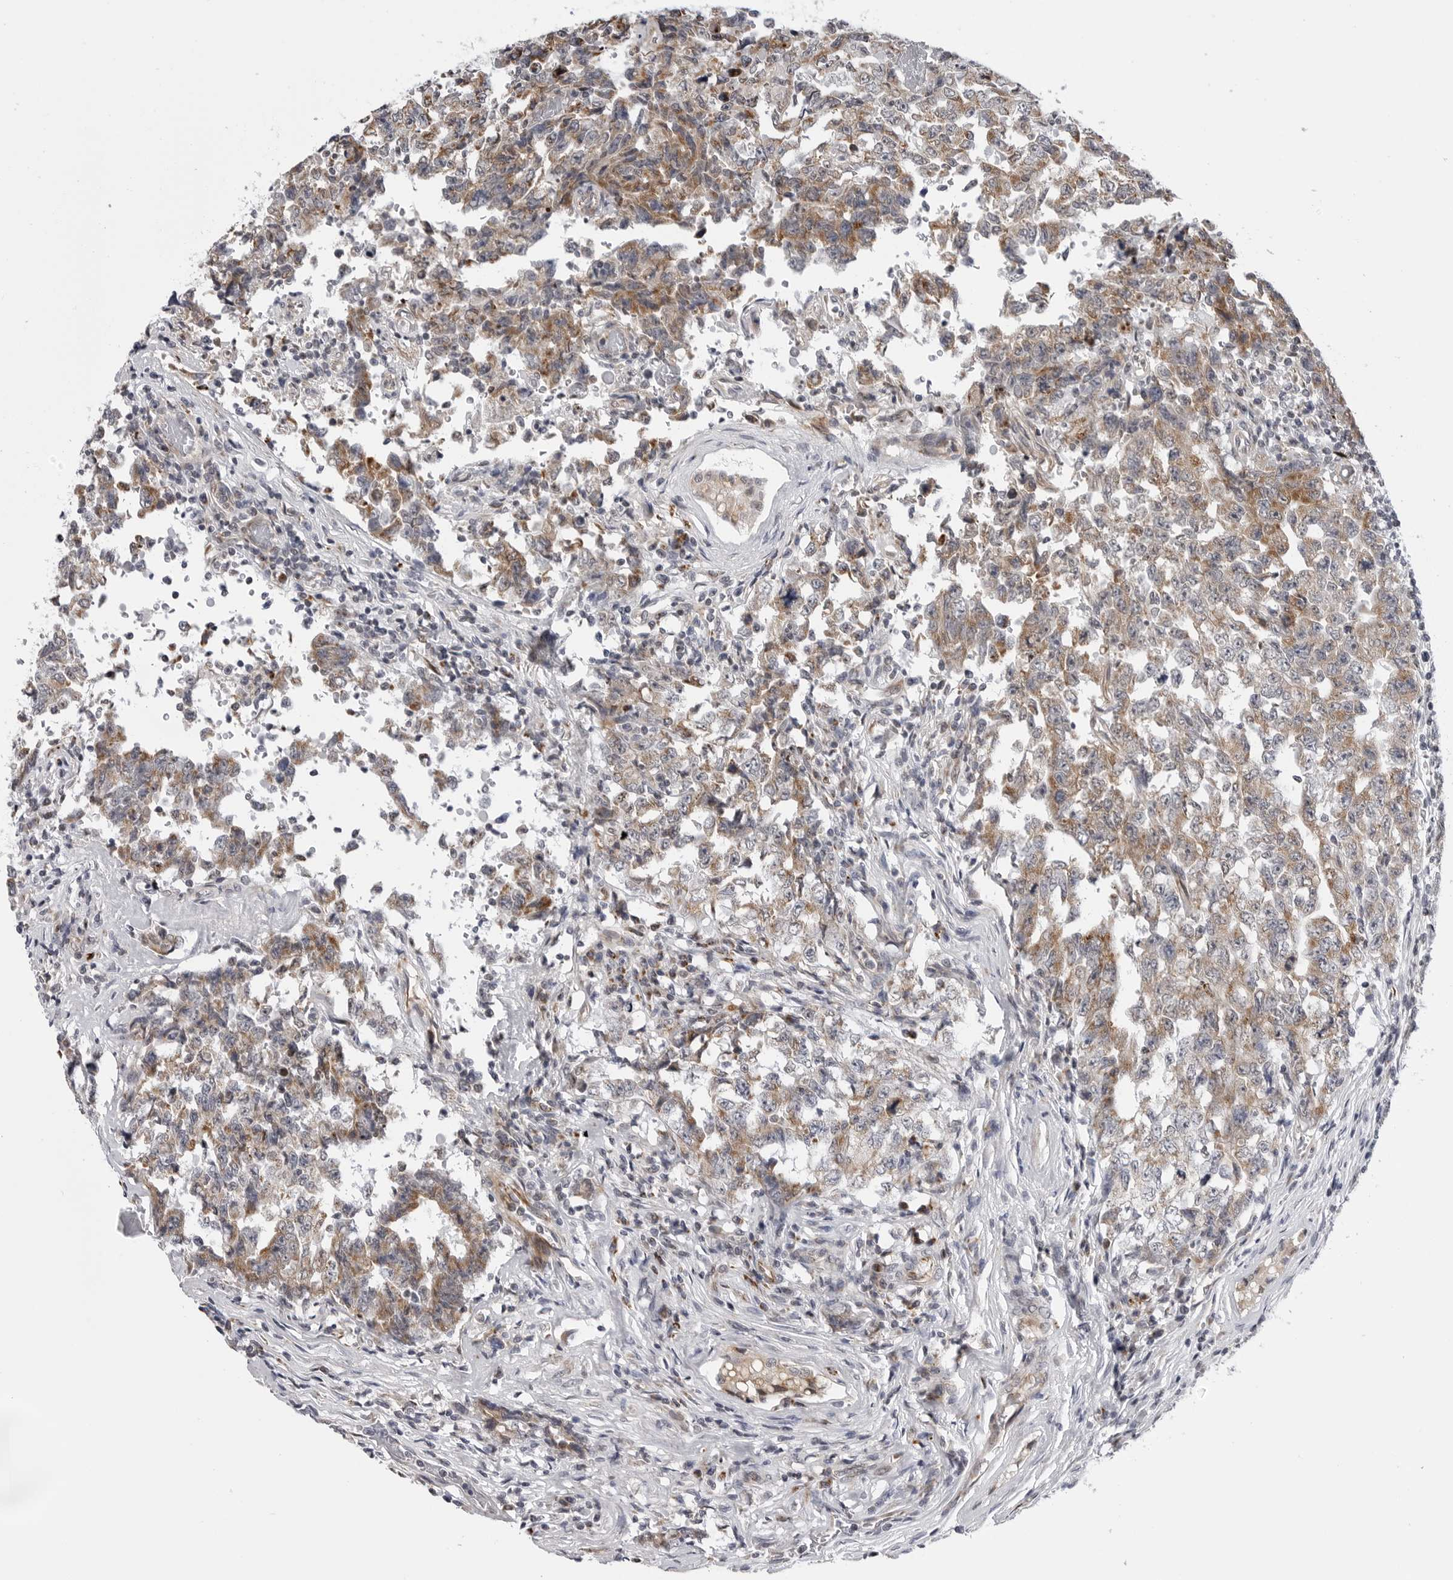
{"staining": {"intensity": "weak", "quantity": ">75%", "location": "cytoplasmic/membranous"}, "tissue": "testis cancer", "cell_type": "Tumor cells", "image_type": "cancer", "snomed": [{"axis": "morphology", "description": "Carcinoma, Embryonal, NOS"}, {"axis": "topography", "description": "Testis"}], "caption": "Human testis embryonal carcinoma stained with a brown dye reveals weak cytoplasmic/membranous positive positivity in approximately >75% of tumor cells.", "gene": "CDK20", "patient": {"sex": "male", "age": 26}}